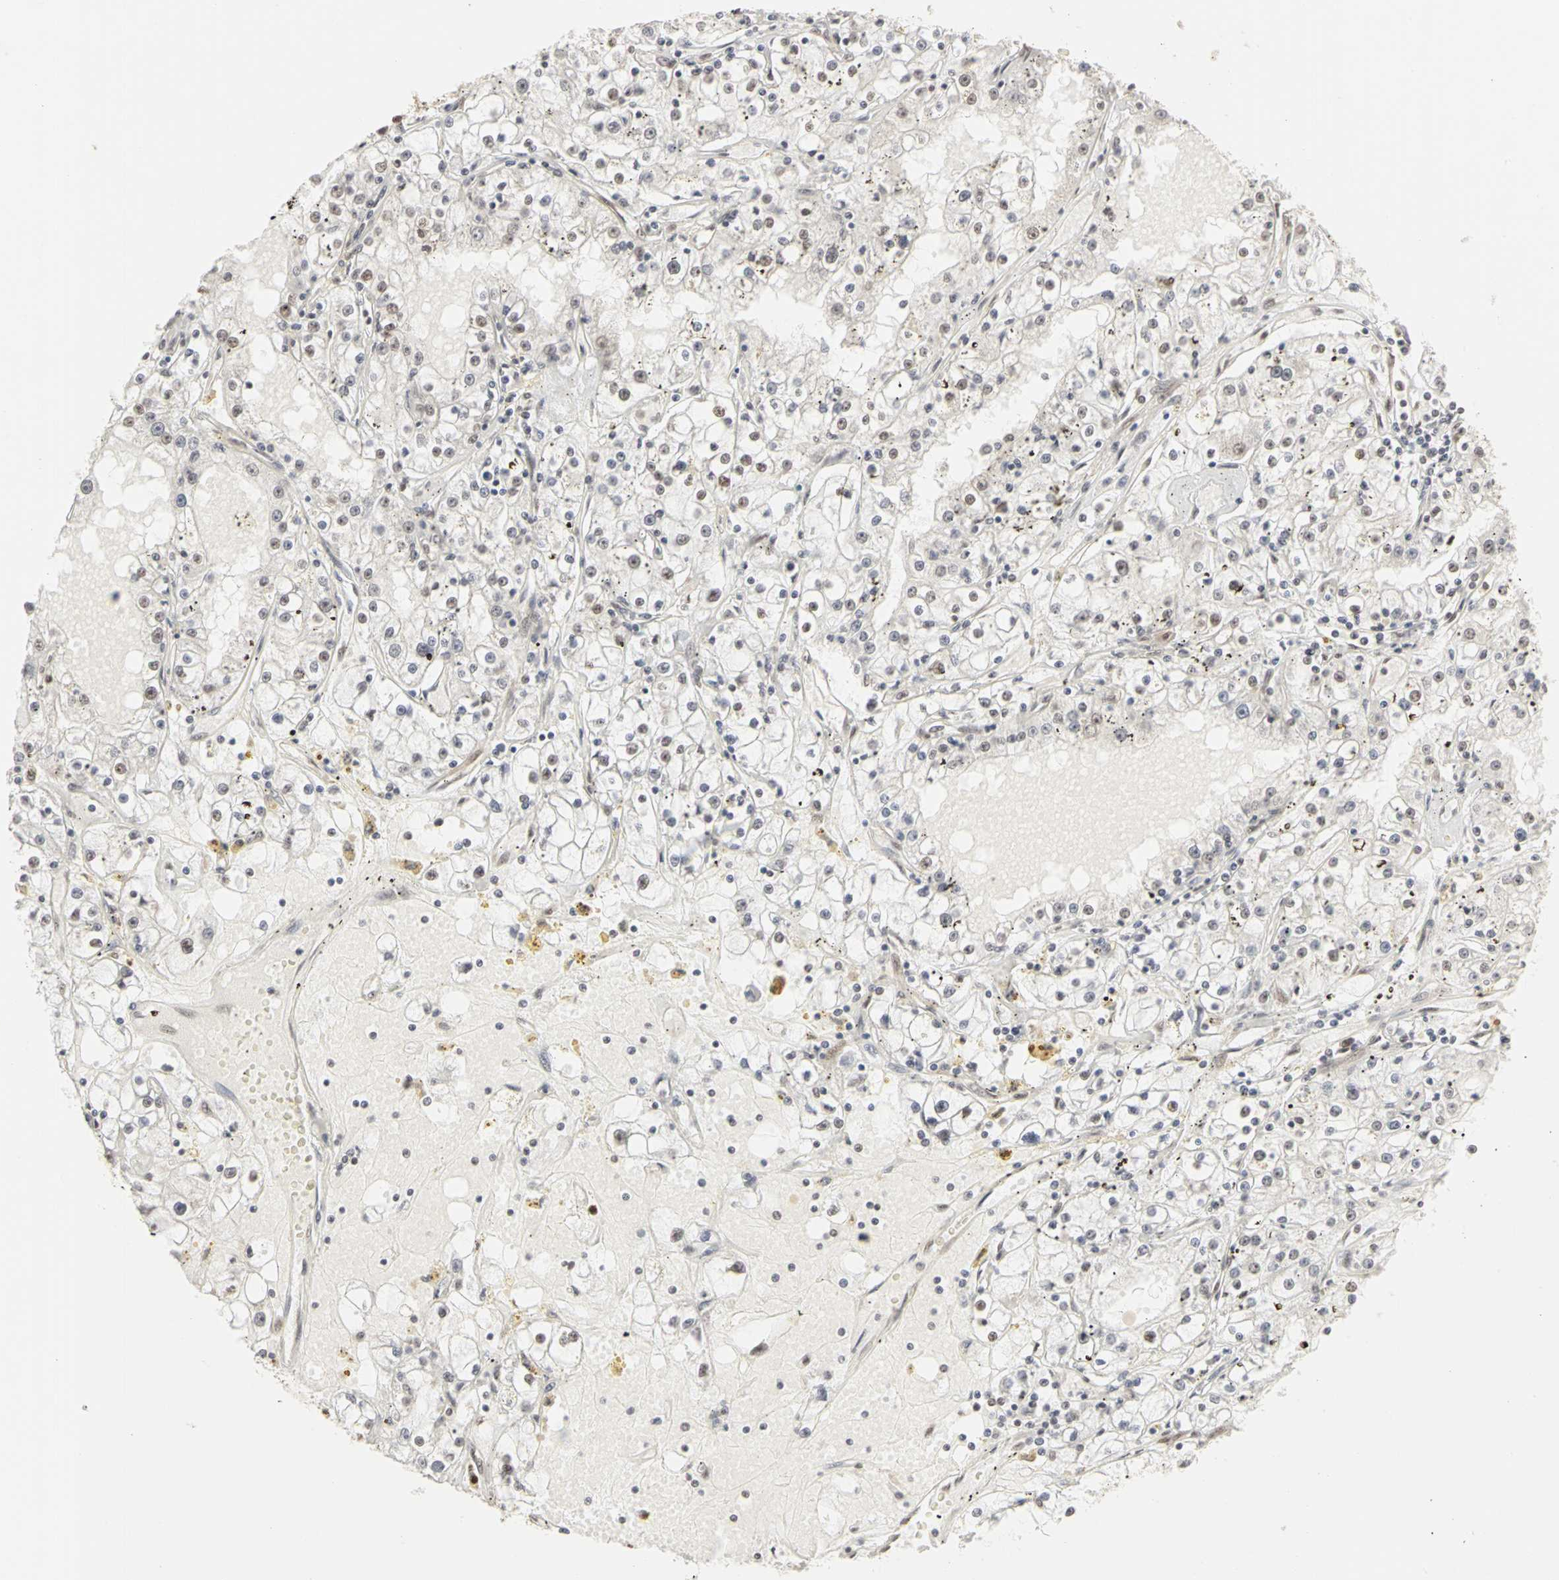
{"staining": {"intensity": "weak", "quantity": "25%-75%", "location": "nuclear"}, "tissue": "renal cancer", "cell_type": "Tumor cells", "image_type": "cancer", "snomed": [{"axis": "morphology", "description": "Adenocarcinoma, NOS"}, {"axis": "topography", "description": "Kidney"}], "caption": "High-power microscopy captured an IHC histopathology image of renal adenocarcinoma, revealing weak nuclear expression in about 25%-75% of tumor cells.", "gene": "CSNK2B", "patient": {"sex": "male", "age": 56}}